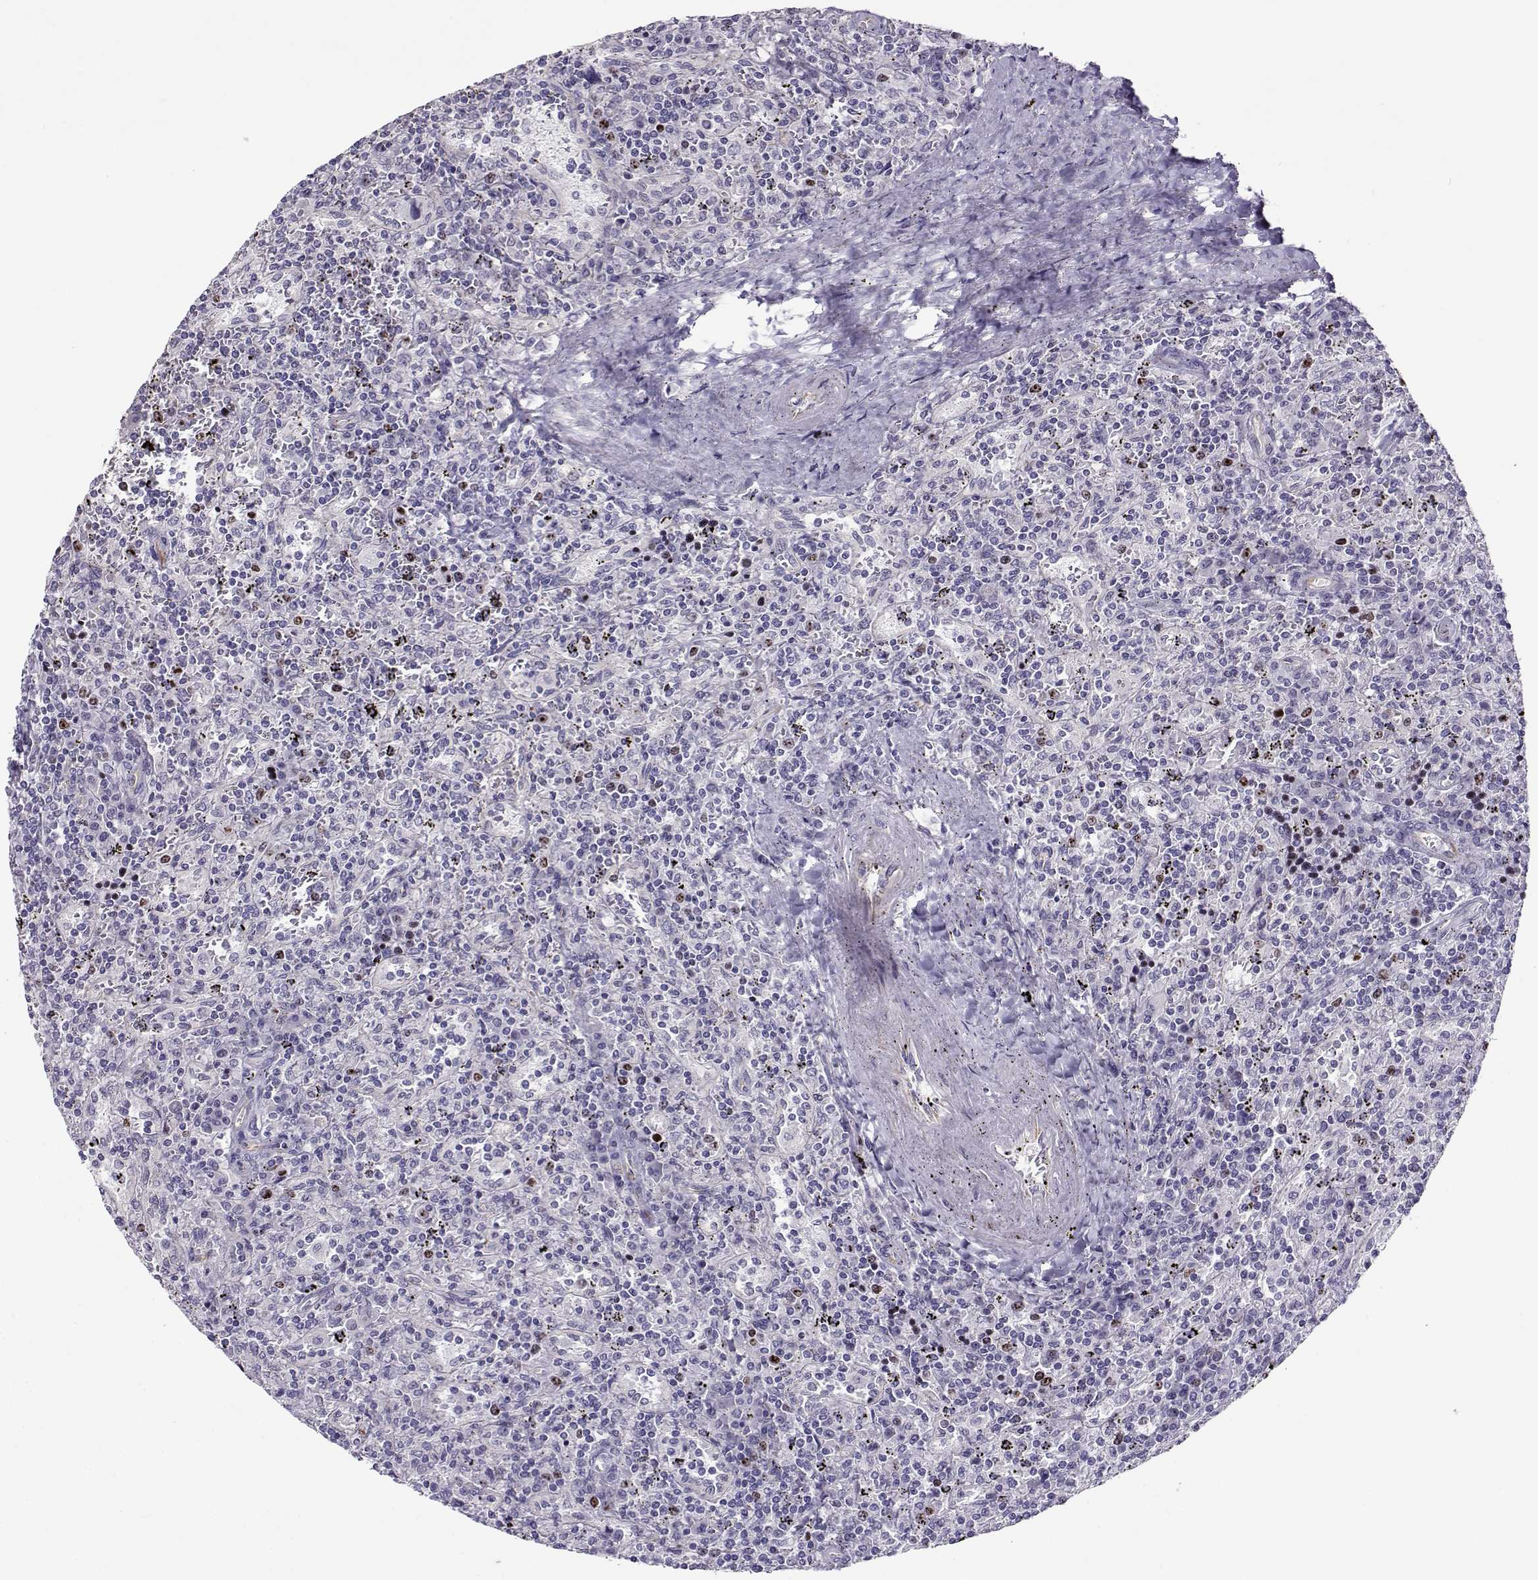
{"staining": {"intensity": "negative", "quantity": "none", "location": "none"}, "tissue": "lymphoma", "cell_type": "Tumor cells", "image_type": "cancer", "snomed": [{"axis": "morphology", "description": "Malignant lymphoma, non-Hodgkin's type, Low grade"}, {"axis": "topography", "description": "Spleen"}], "caption": "Immunohistochemistry (IHC) of human low-grade malignant lymphoma, non-Hodgkin's type shows no positivity in tumor cells.", "gene": "NPW", "patient": {"sex": "male", "age": 62}}